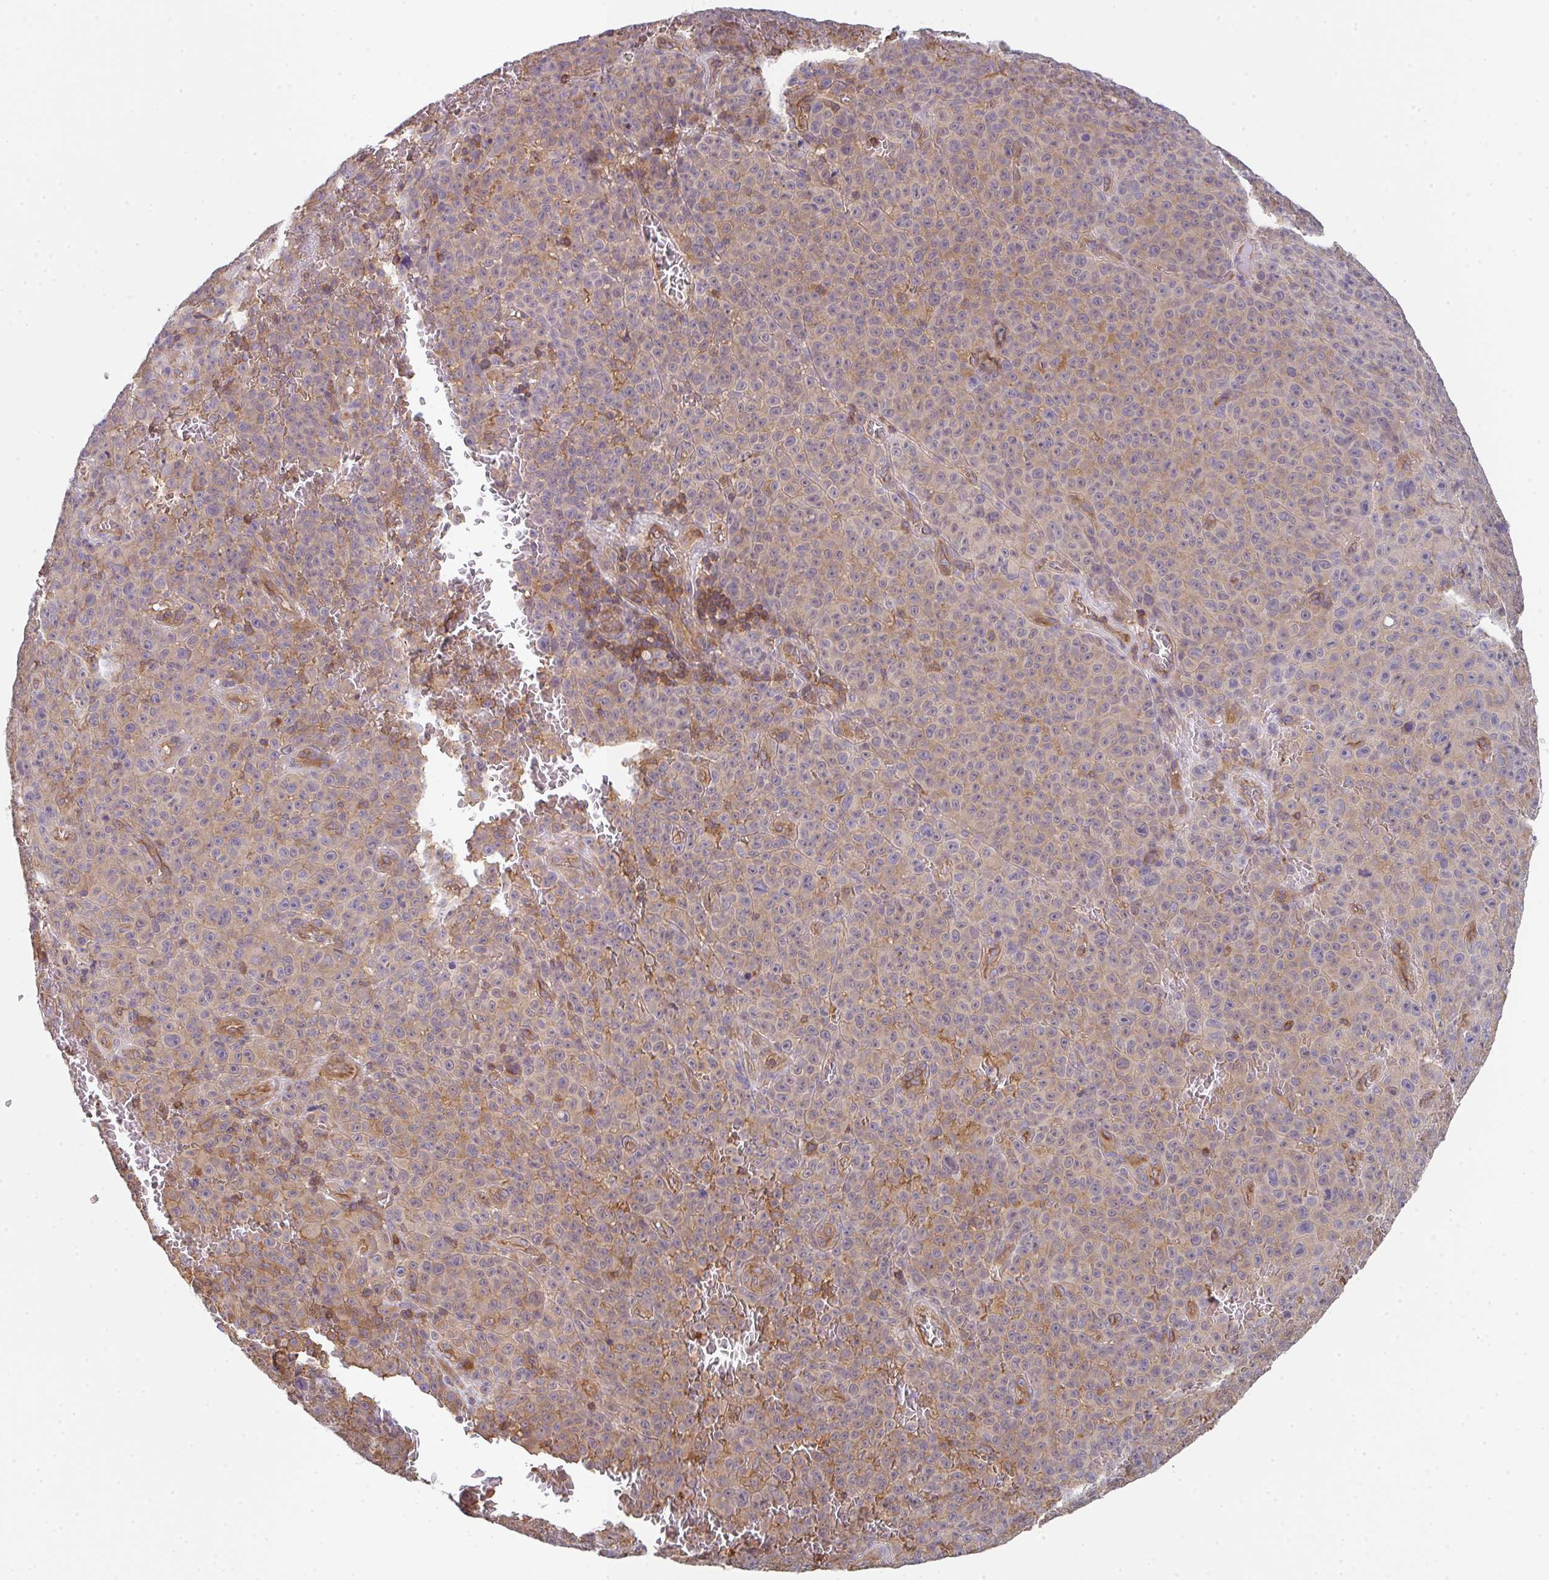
{"staining": {"intensity": "weak", "quantity": "<25%", "location": "cytoplasmic/membranous"}, "tissue": "melanoma", "cell_type": "Tumor cells", "image_type": "cancer", "snomed": [{"axis": "morphology", "description": "Malignant melanoma, NOS"}, {"axis": "topography", "description": "Skin"}], "caption": "Tumor cells are negative for protein expression in human malignant melanoma.", "gene": "TMEM229A", "patient": {"sex": "female", "age": 82}}